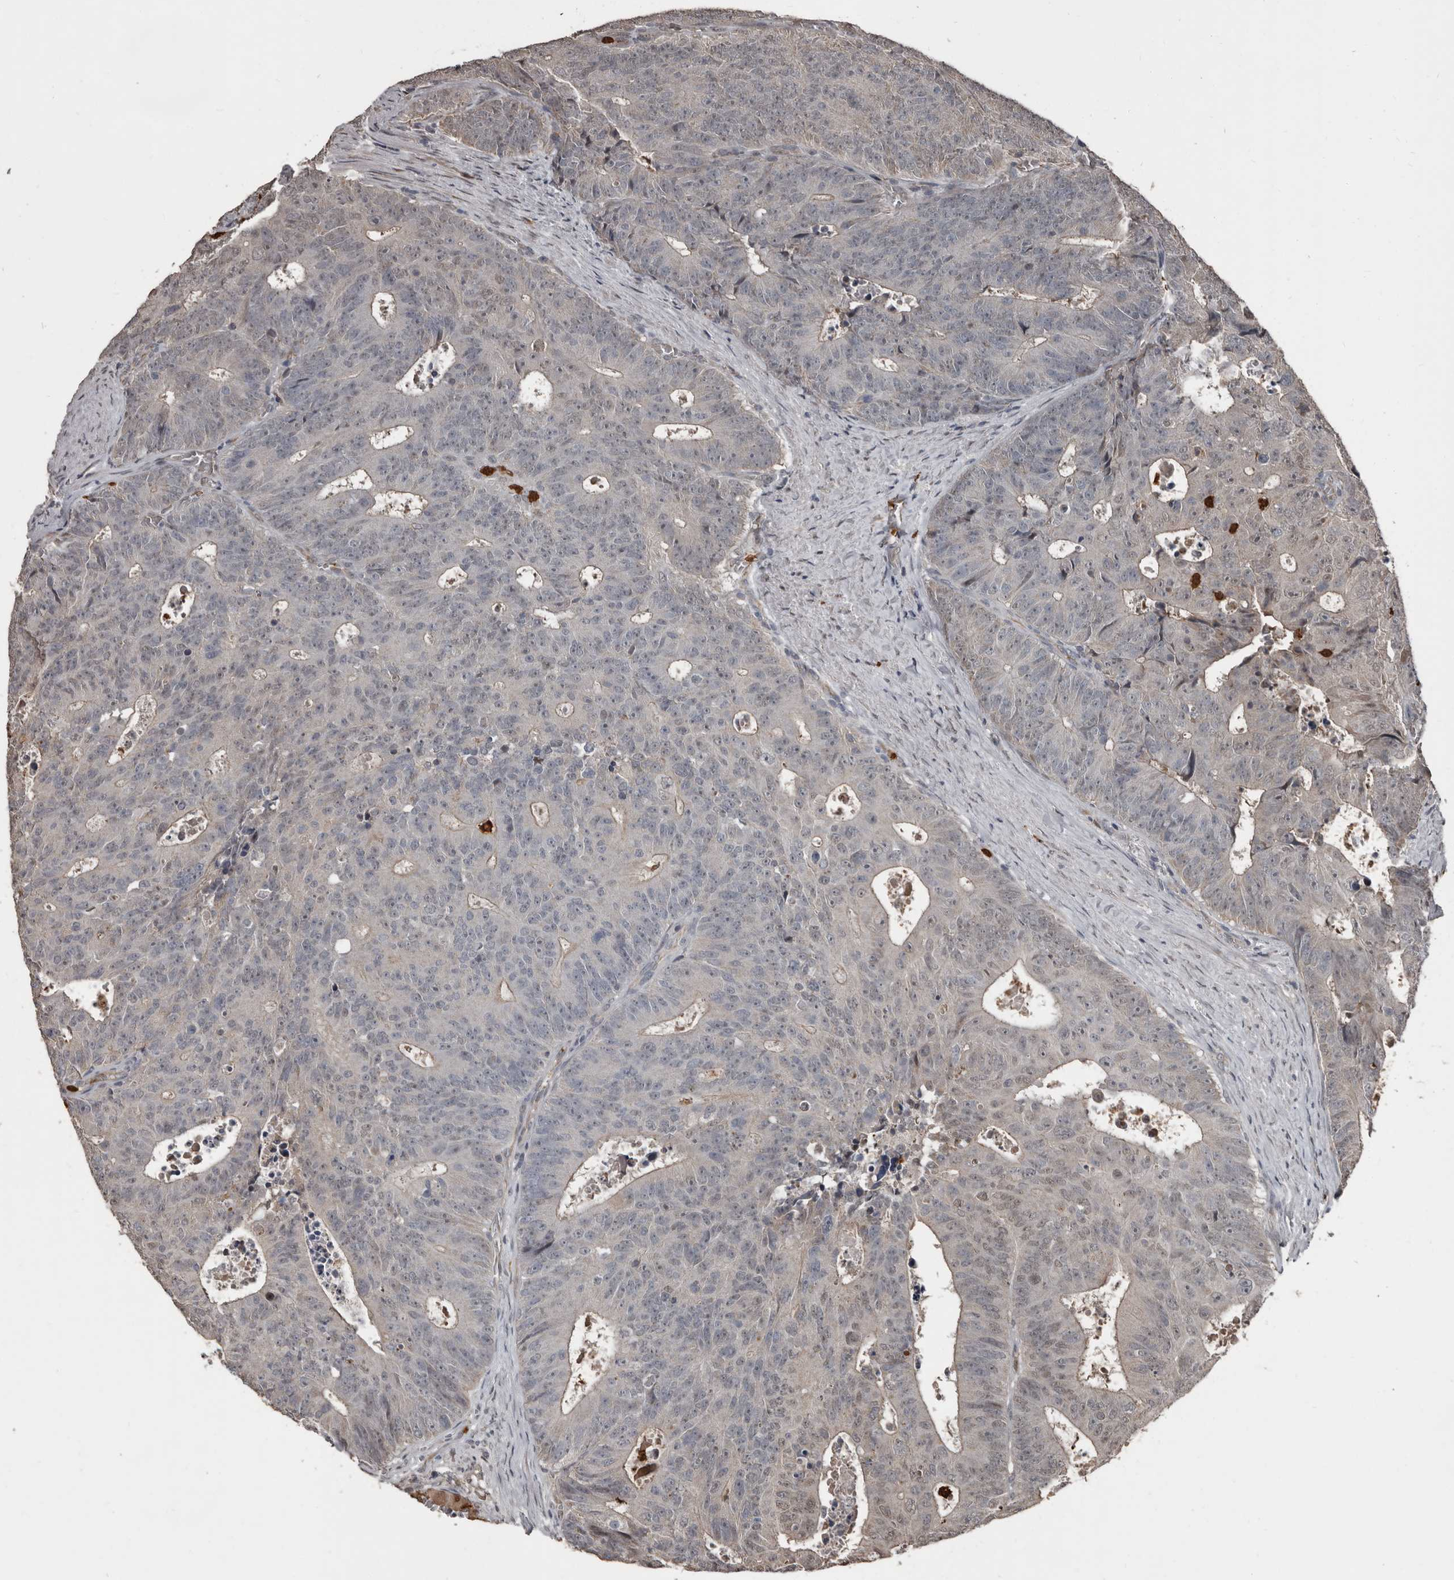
{"staining": {"intensity": "moderate", "quantity": "25%-75%", "location": "cytoplasmic/membranous,nuclear"}, "tissue": "colorectal cancer", "cell_type": "Tumor cells", "image_type": "cancer", "snomed": [{"axis": "morphology", "description": "Adenocarcinoma, NOS"}, {"axis": "topography", "description": "Colon"}], "caption": "Protein staining of colorectal cancer (adenocarcinoma) tissue exhibits moderate cytoplasmic/membranous and nuclear expression in approximately 25%-75% of tumor cells. (Stains: DAB in brown, nuclei in blue, Microscopy: brightfield microscopy at high magnification).", "gene": "FSBP", "patient": {"sex": "male", "age": 87}}